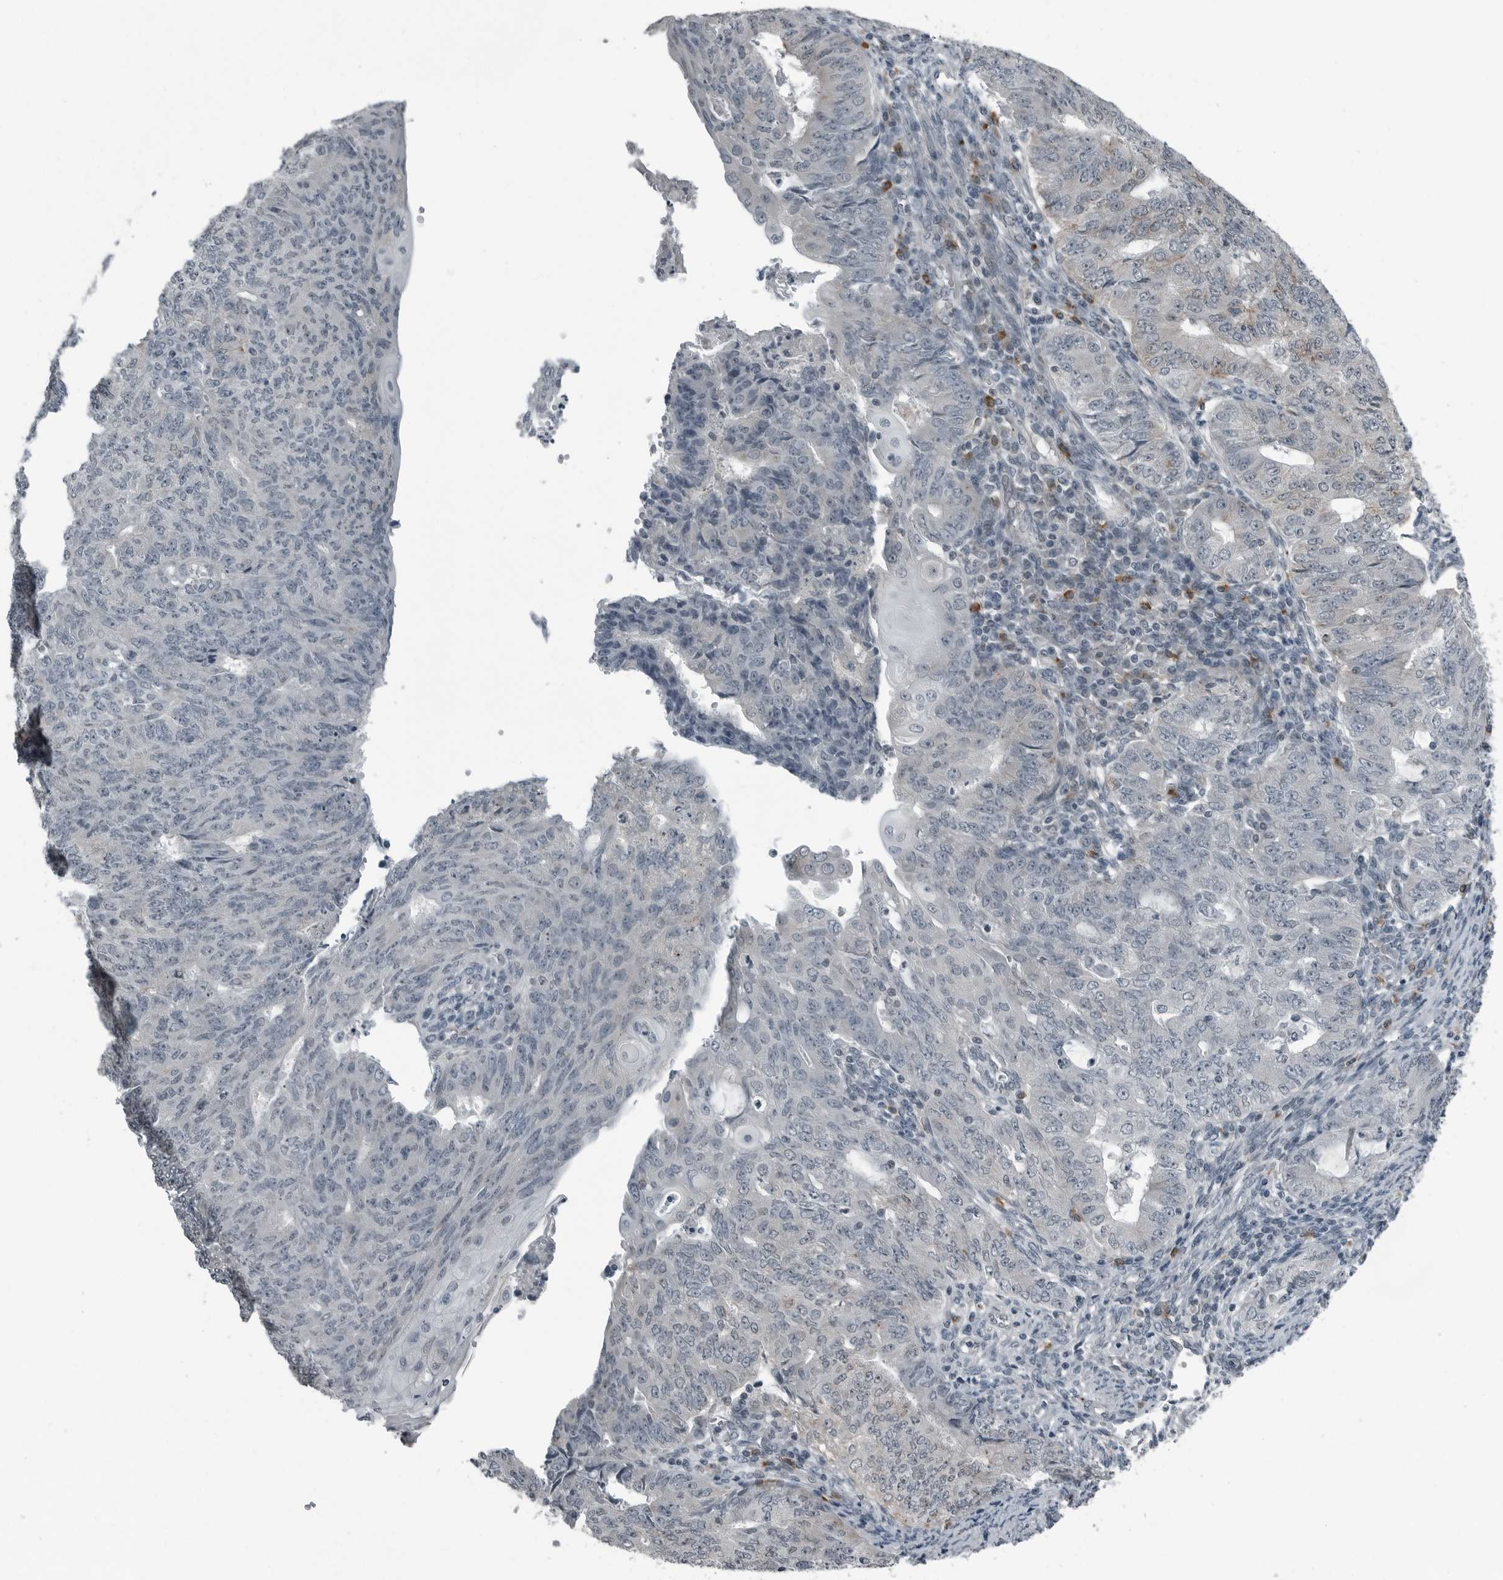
{"staining": {"intensity": "weak", "quantity": "<25%", "location": "cytoplasmic/membranous"}, "tissue": "endometrial cancer", "cell_type": "Tumor cells", "image_type": "cancer", "snomed": [{"axis": "morphology", "description": "Adenocarcinoma, NOS"}, {"axis": "topography", "description": "Endometrium"}], "caption": "An image of human endometrial cancer (adenocarcinoma) is negative for staining in tumor cells. (DAB (3,3'-diaminobenzidine) IHC with hematoxylin counter stain).", "gene": "GAK", "patient": {"sex": "female", "age": 32}}